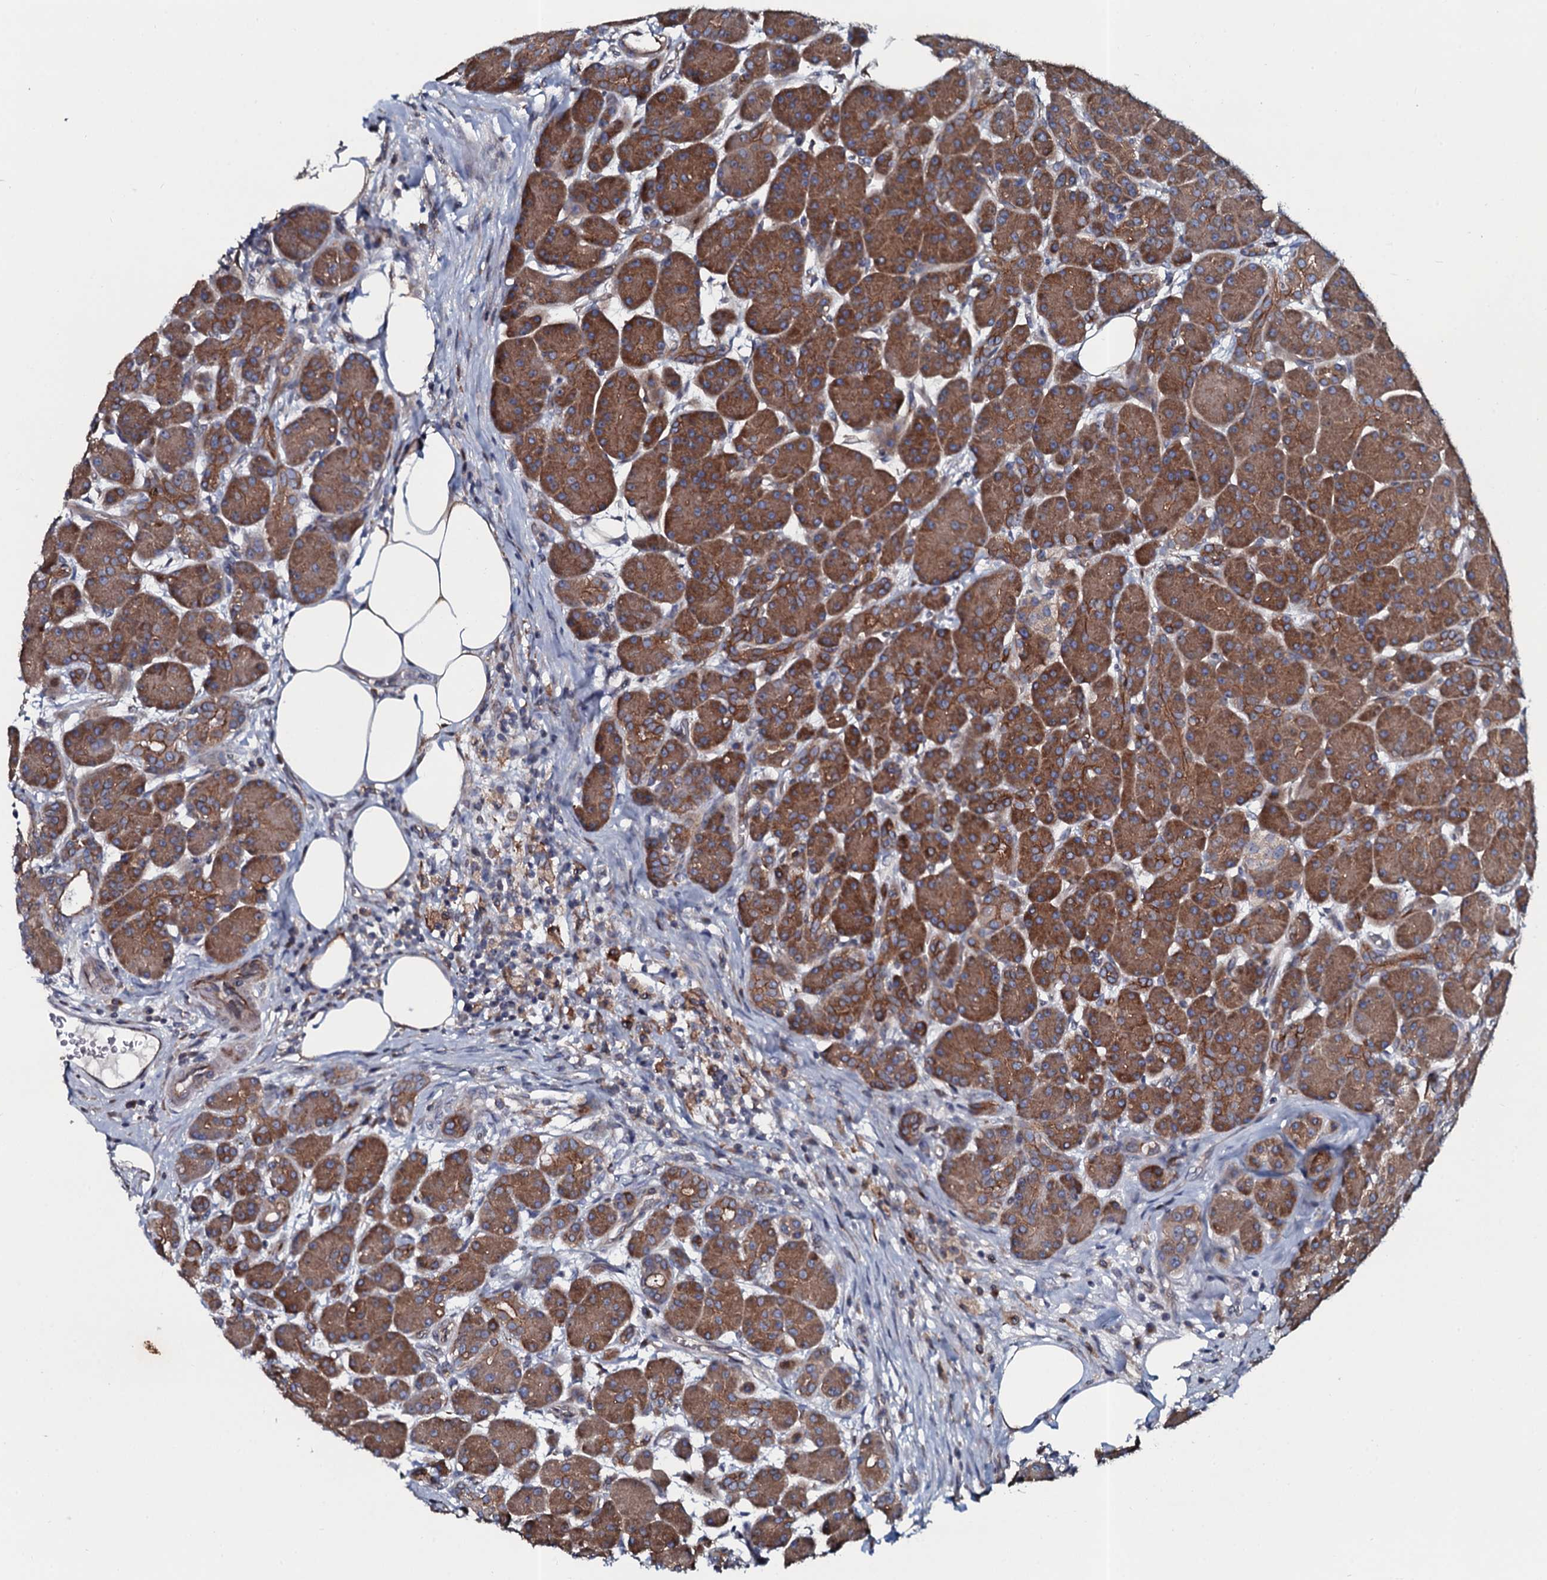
{"staining": {"intensity": "strong", "quantity": ">75%", "location": "cytoplasmic/membranous"}, "tissue": "pancreas", "cell_type": "Exocrine glandular cells", "image_type": "normal", "snomed": [{"axis": "morphology", "description": "Normal tissue, NOS"}, {"axis": "topography", "description": "Pancreas"}], "caption": "Pancreas stained for a protein (brown) displays strong cytoplasmic/membranous positive positivity in about >75% of exocrine glandular cells.", "gene": "TMEM151A", "patient": {"sex": "male", "age": 63}}